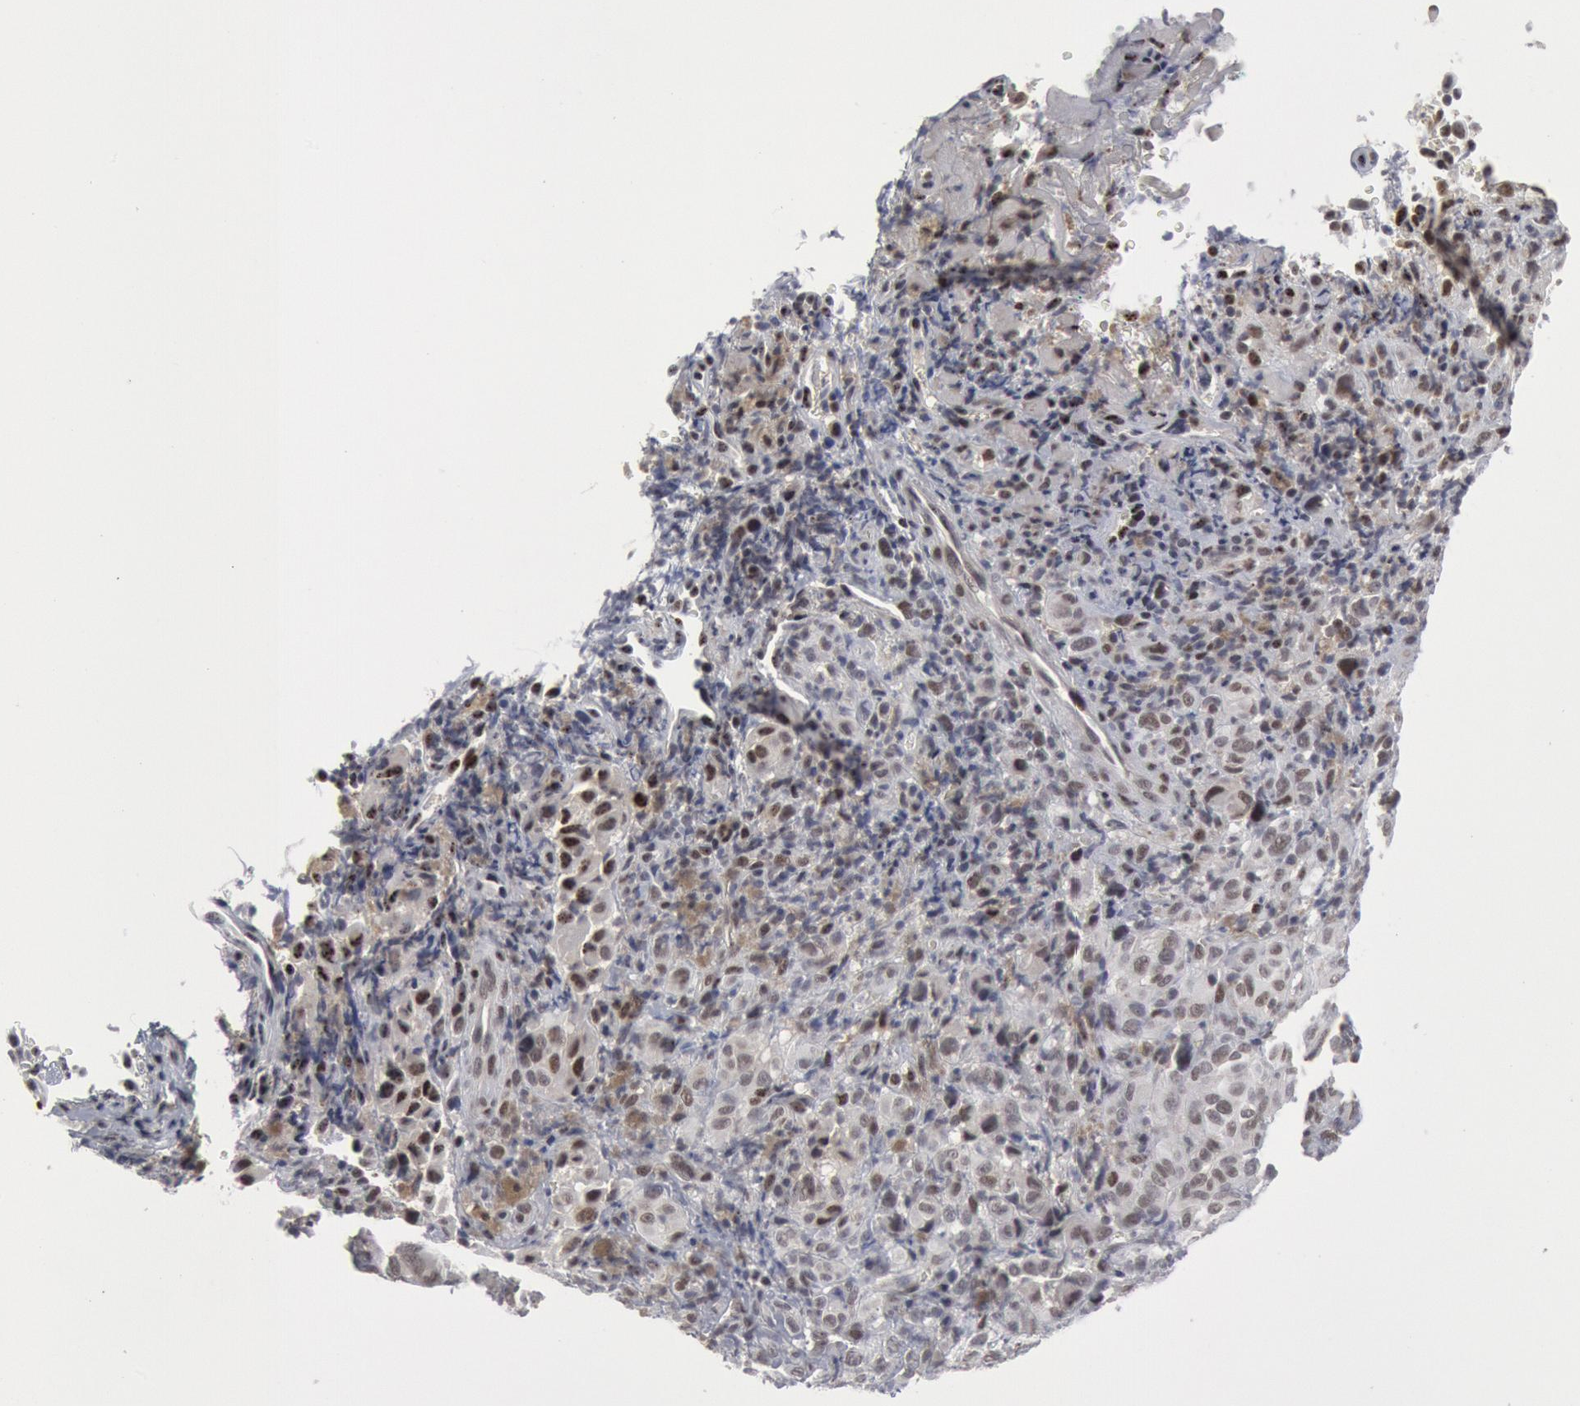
{"staining": {"intensity": "weak", "quantity": "<25%", "location": "nuclear"}, "tissue": "melanoma", "cell_type": "Tumor cells", "image_type": "cancer", "snomed": [{"axis": "morphology", "description": "Malignant melanoma, NOS"}, {"axis": "topography", "description": "Skin"}], "caption": "Tumor cells show no significant positivity in melanoma.", "gene": "FOXO1", "patient": {"sex": "male", "age": 75}}